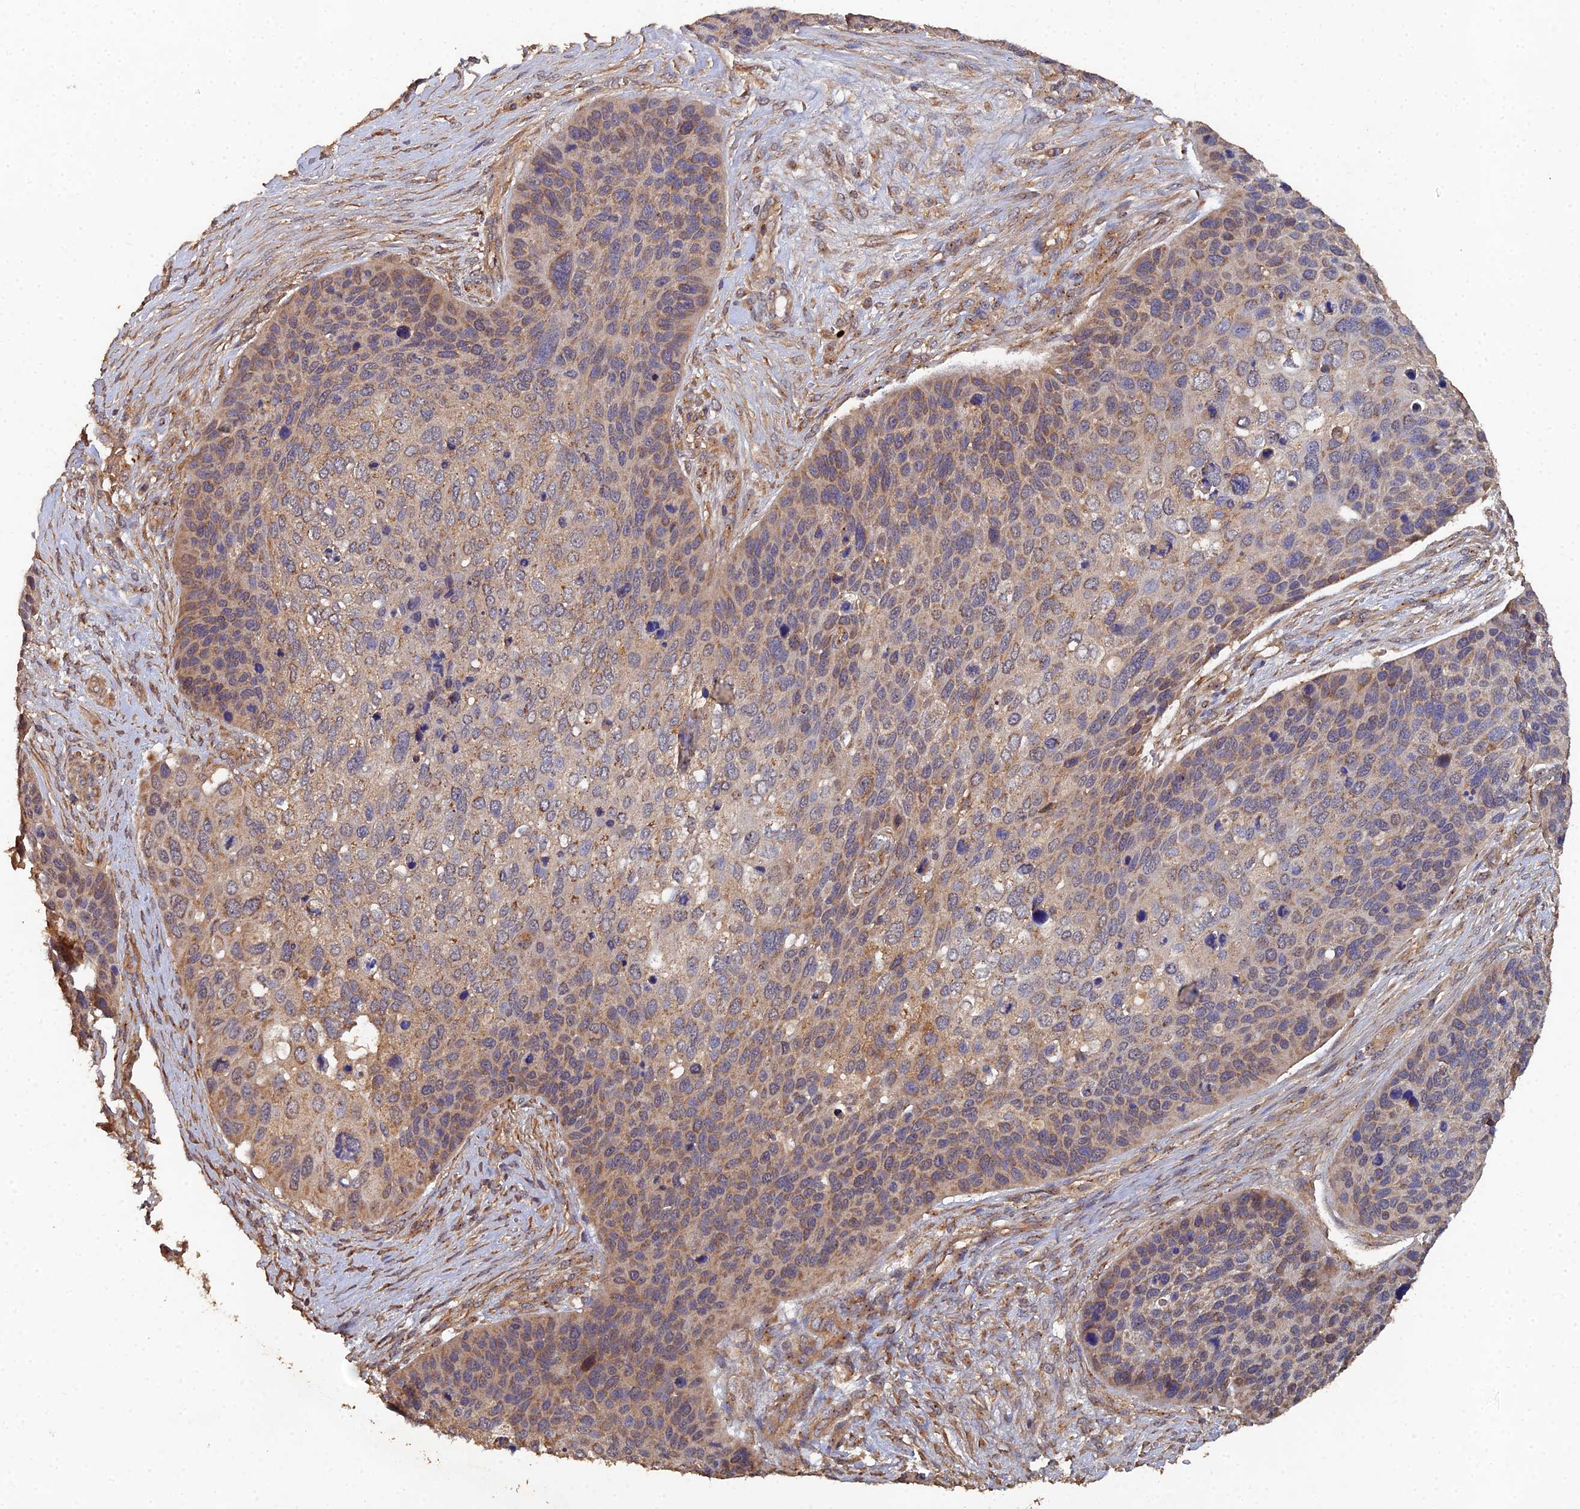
{"staining": {"intensity": "moderate", "quantity": ">75%", "location": "cytoplasmic/membranous"}, "tissue": "skin cancer", "cell_type": "Tumor cells", "image_type": "cancer", "snomed": [{"axis": "morphology", "description": "Basal cell carcinoma"}, {"axis": "topography", "description": "Skin"}], "caption": "High-magnification brightfield microscopy of skin basal cell carcinoma stained with DAB (brown) and counterstained with hematoxylin (blue). tumor cells exhibit moderate cytoplasmic/membranous staining is present in about>75% of cells.", "gene": "SPANXN4", "patient": {"sex": "female", "age": 74}}